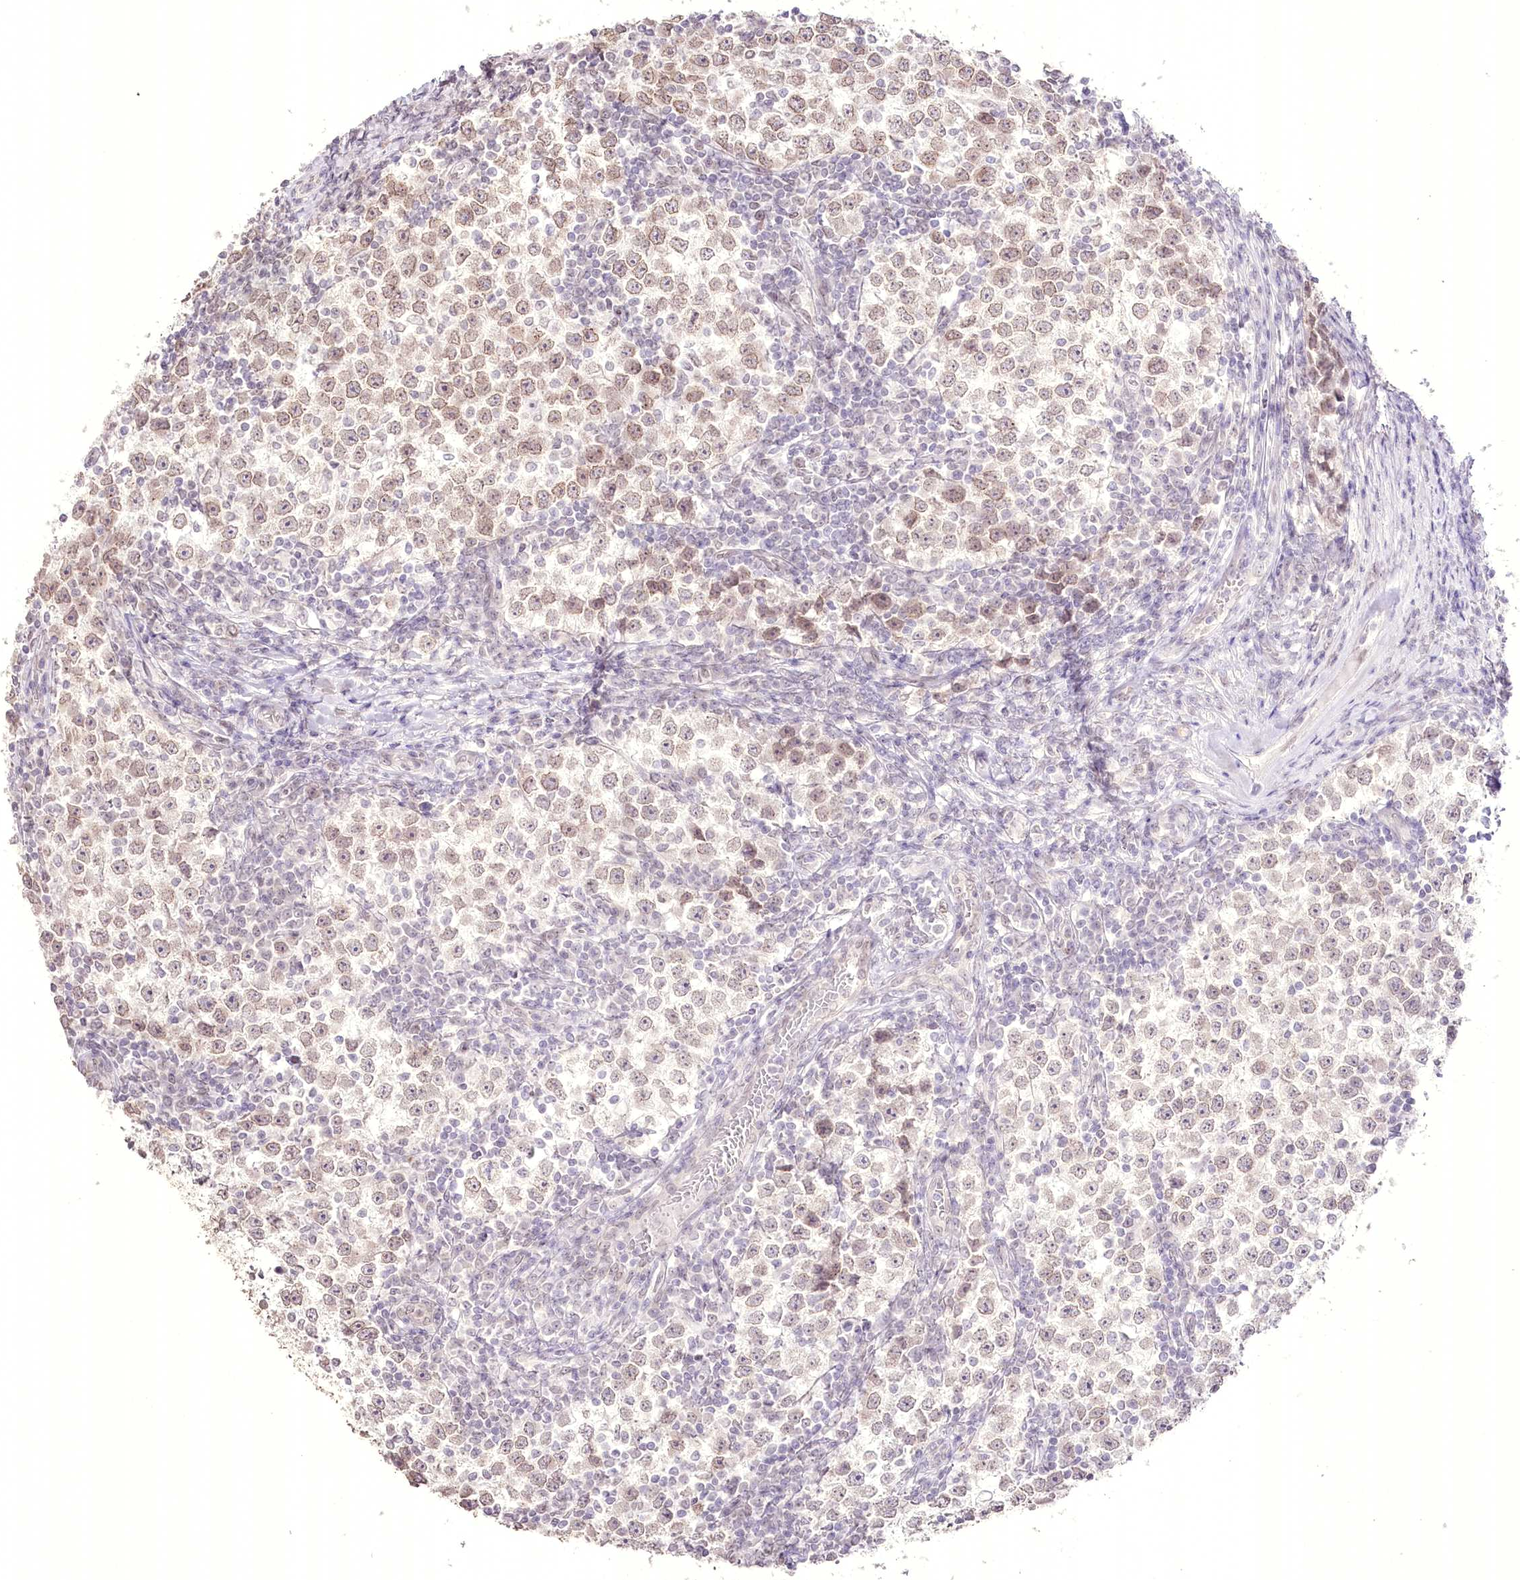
{"staining": {"intensity": "weak", "quantity": "25%-75%", "location": "nuclear"}, "tissue": "testis cancer", "cell_type": "Tumor cells", "image_type": "cancer", "snomed": [{"axis": "morphology", "description": "Seminoma, NOS"}, {"axis": "topography", "description": "Testis"}], "caption": "High-magnification brightfield microscopy of testis seminoma stained with DAB (brown) and counterstained with hematoxylin (blue). tumor cells exhibit weak nuclear staining is seen in about25%-75% of cells.", "gene": "SLC39A10", "patient": {"sex": "male", "age": 65}}